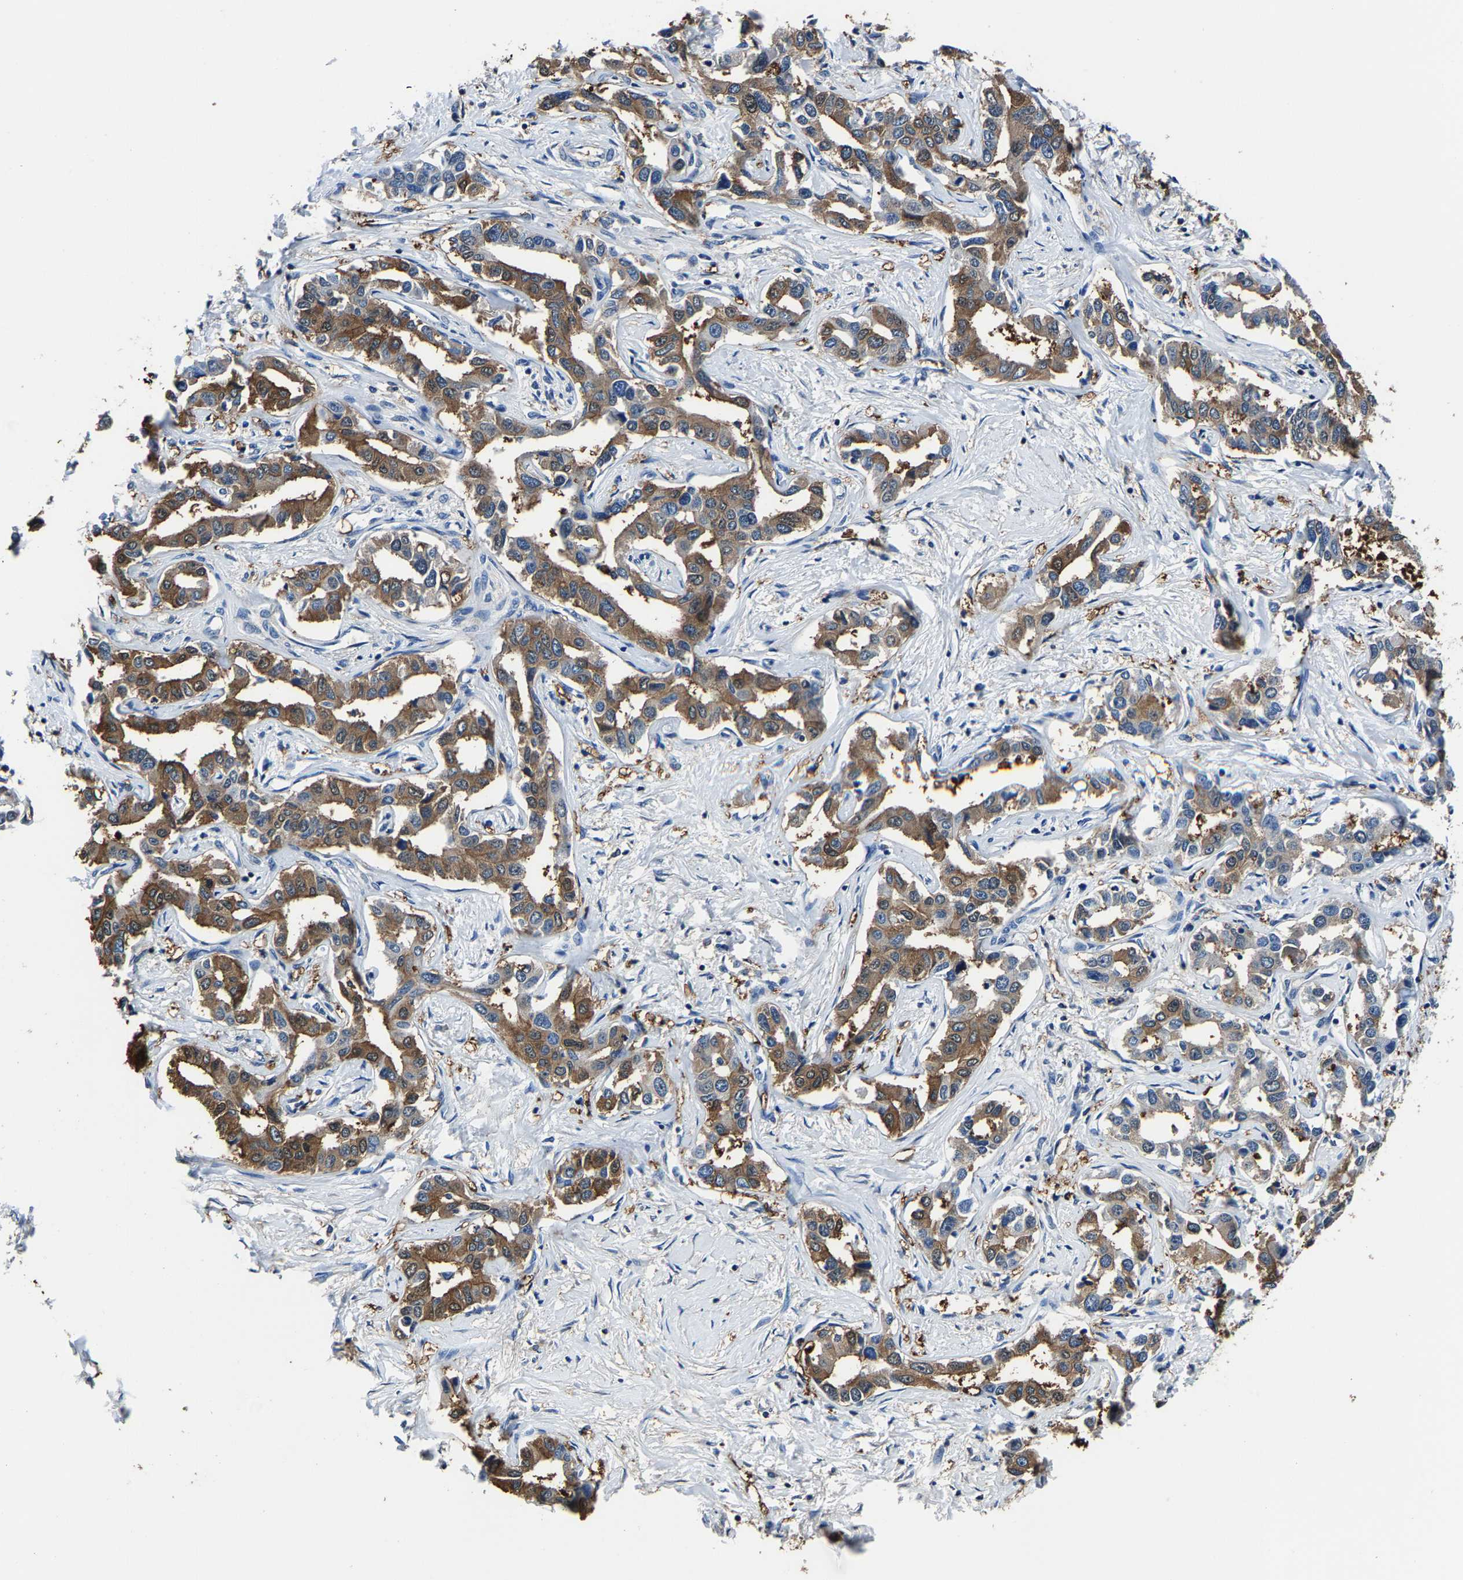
{"staining": {"intensity": "moderate", "quantity": ">75%", "location": "cytoplasmic/membranous"}, "tissue": "liver cancer", "cell_type": "Tumor cells", "image_type": "cancer", "snomed": [{"axis": "morphology", "description": "Cholangiocarcinoma"}, {"axis": "topography", "description": "Liver"}], "caption": "Immunohistochemistry staining of liver cholangiocarcinoma, which reveals medium levels of moderate cytoplasmic/membranous staining in approximately >75% of tumor cells indicating moderate cytoplasmic/membranous protein staining. The staining was performed using DAB (brown) for protein detection and nuclei were counterstained in hematoxylin (blue).", "gene": "ALDOB", "patient": {"sex": "male", "age": 59}}